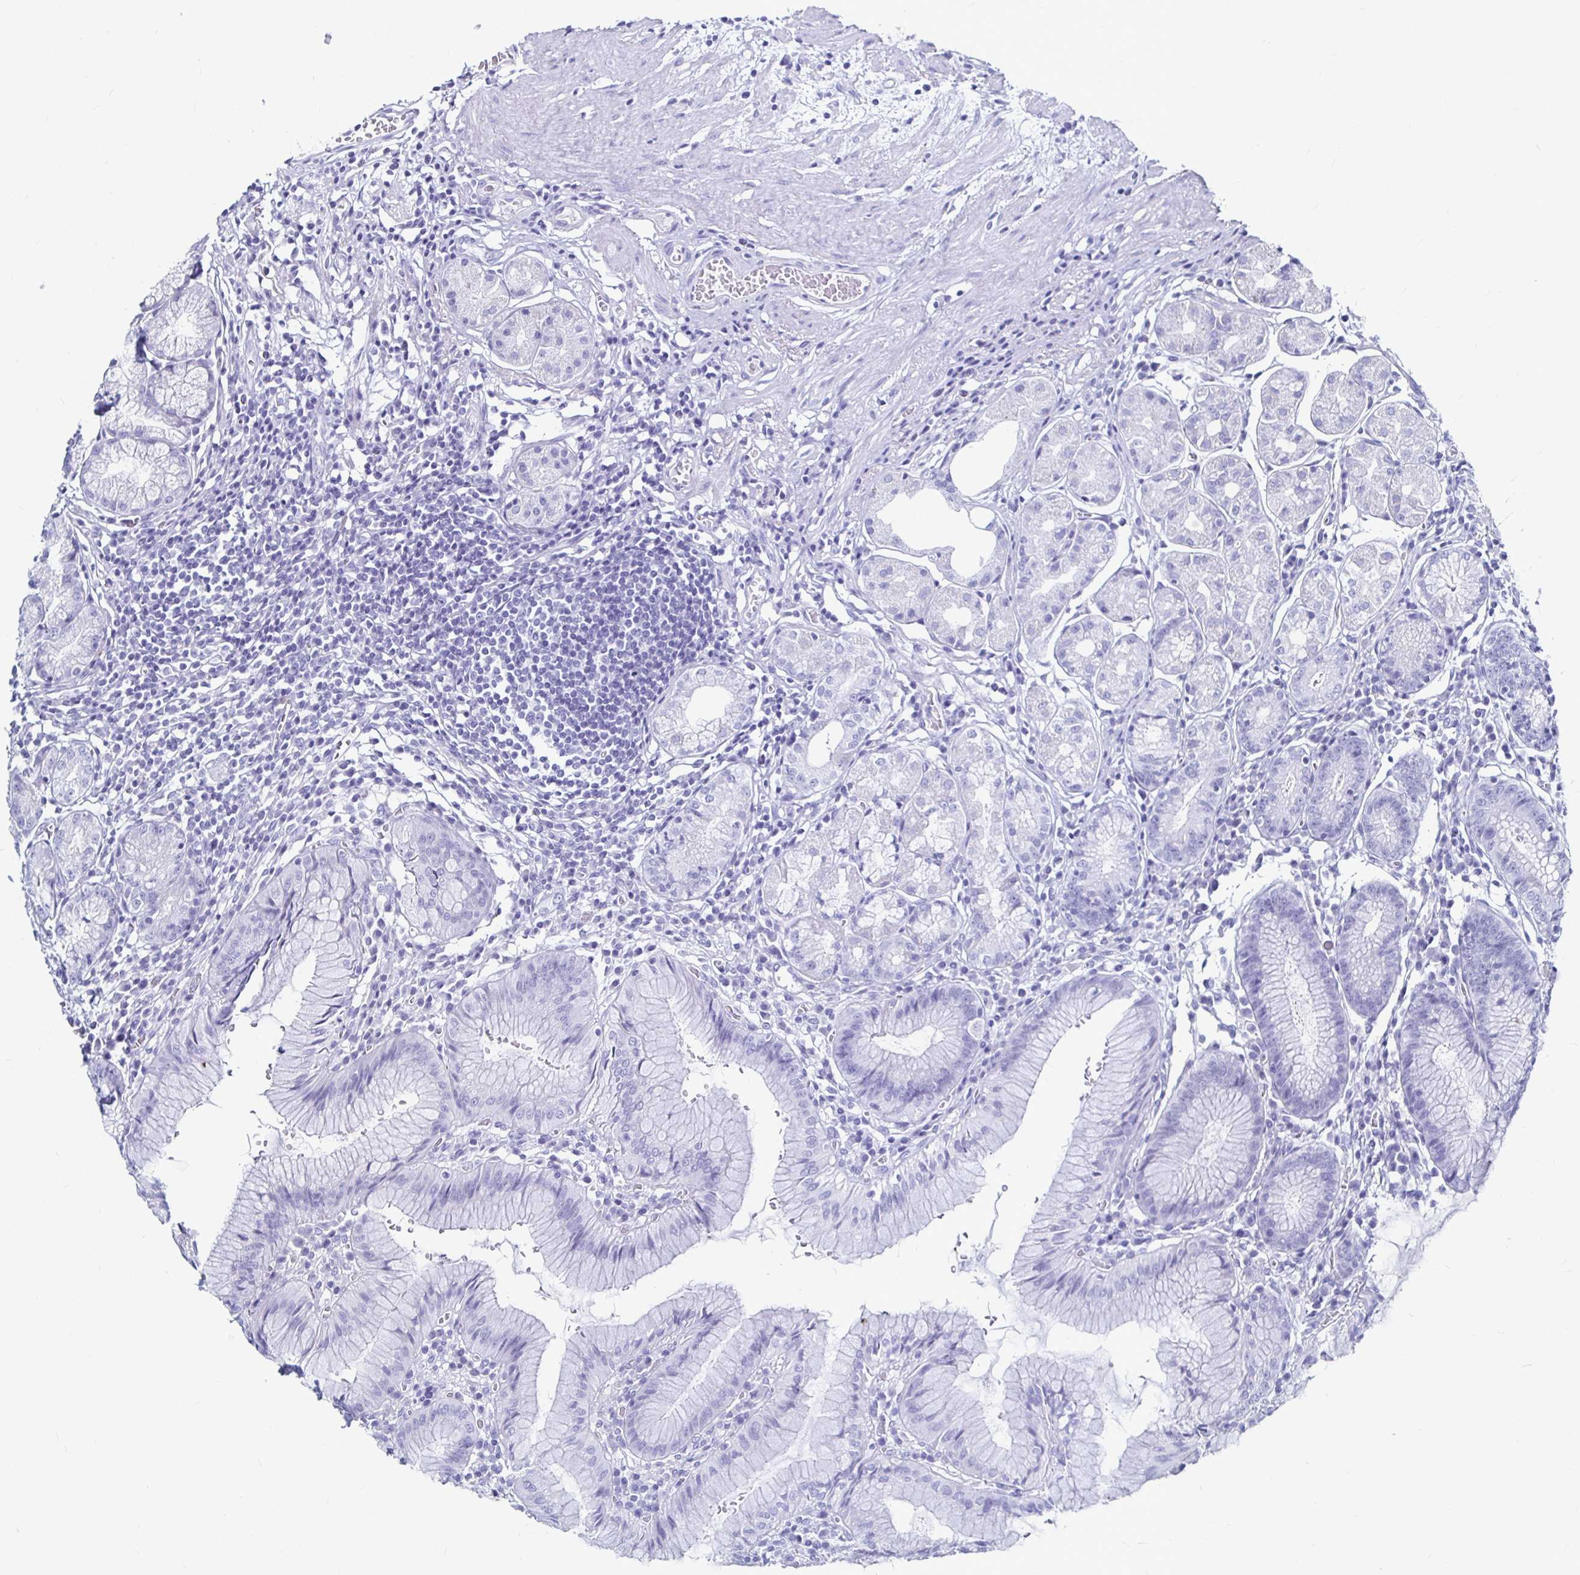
{"staining": {"intensity": "negative", "quantity": "none", "location": "none"}, "tissue": "stomach", "cell_type": "Glandular cells", "image_type": "normal", "snomed": [{"axis": "morphology", "description": "Normal tissue, NOS"}, {"axis": "topography", "description": "Stomach"}], "caption": "Stomach was stained to show a protein in brown. There is no significant staining in glandular cells. Brightfield microscopy of immunohistochemistry stained with DAB (brown) and hematoxylin (blue), captured at high magnification.", "gene": "LUZP4", "patient": {"sex": "male", "age": 55}}